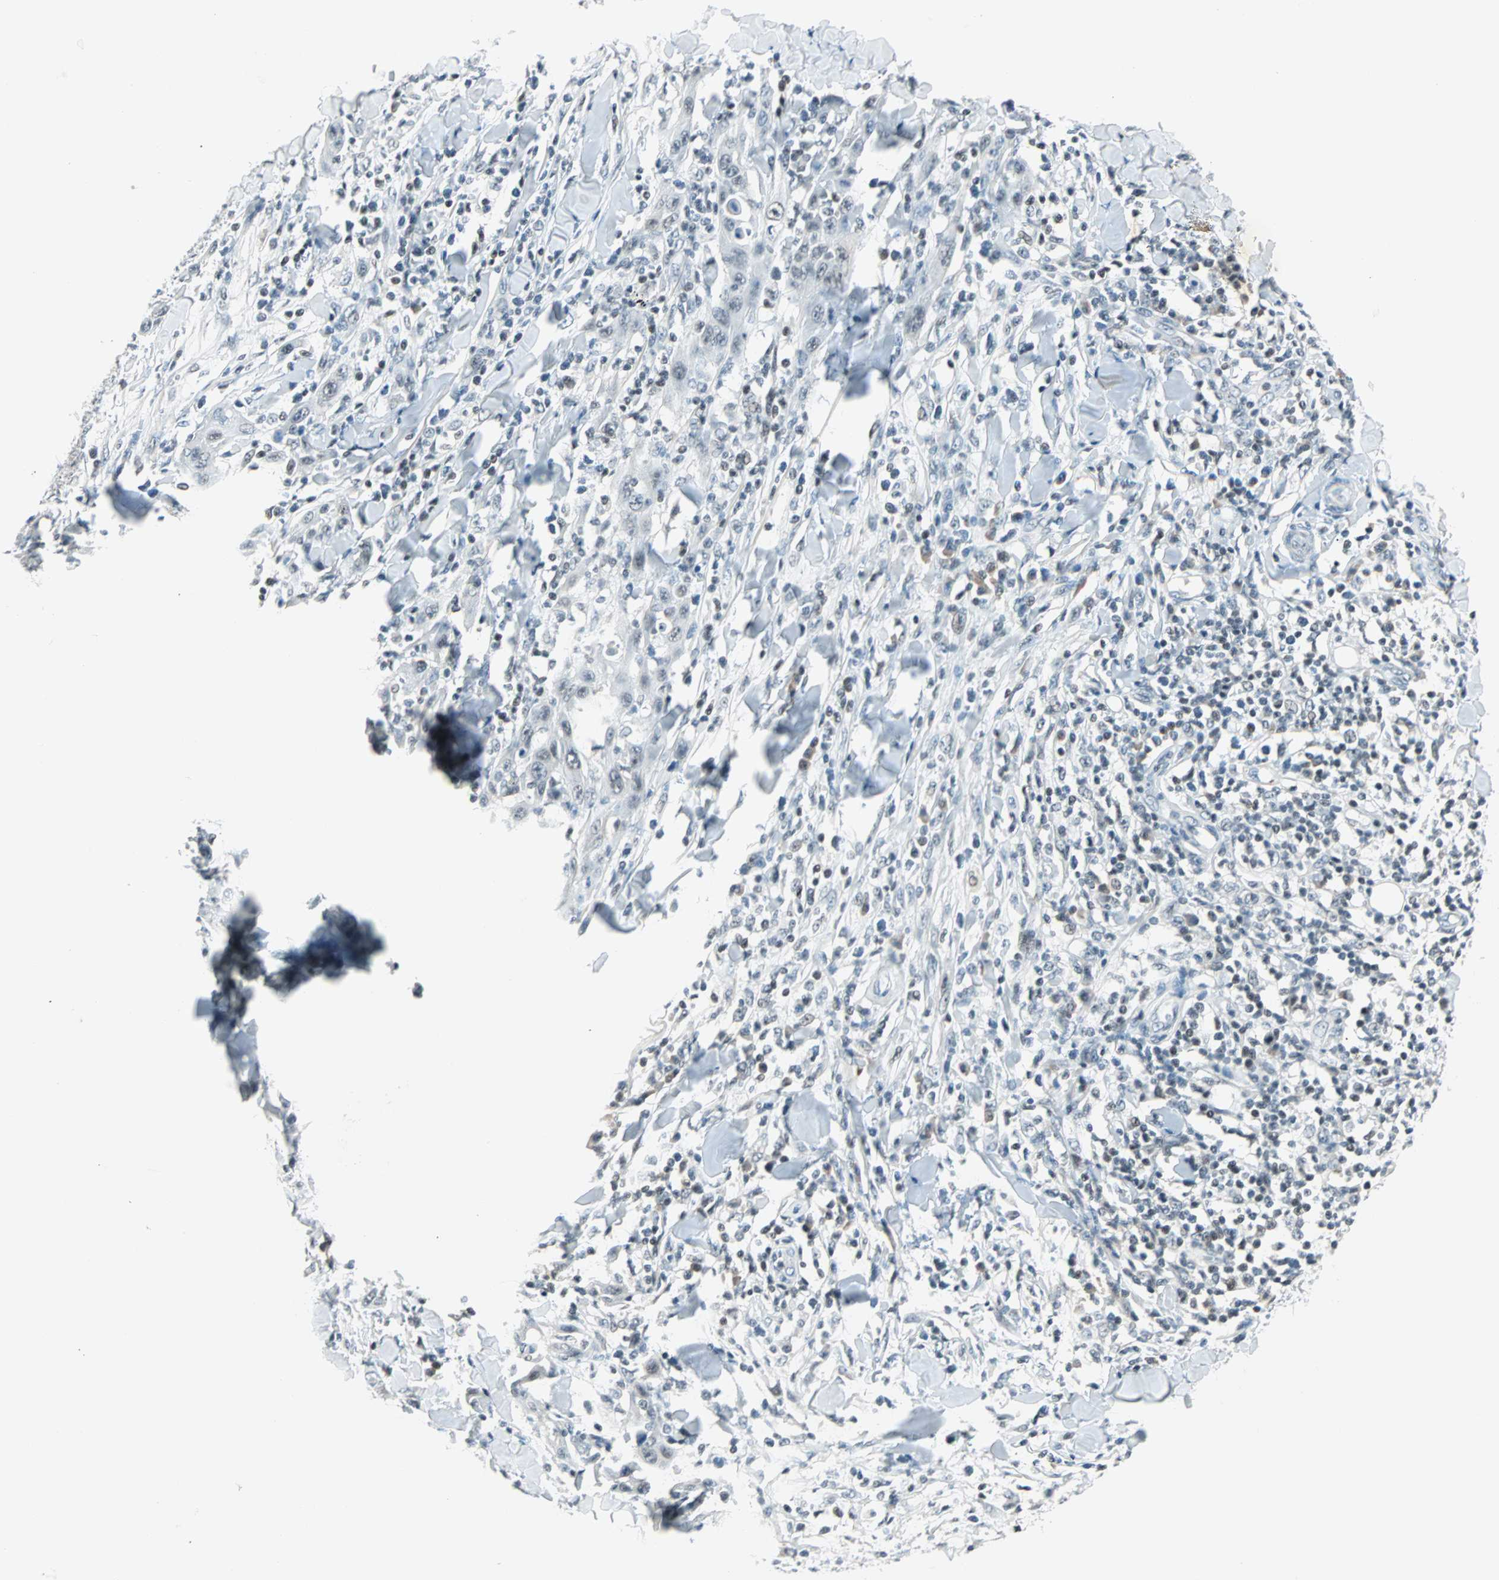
{"staining": {"intensity": "weak", "quantity": "<25%", "location": "nuclear"}, "tissue": "skin cancer", "cell_type": "Tumor cells", "image_type": "cancer", "snomed": [{"axis": "morphology", "description": "Squamous cell carcinoma, NOS"}, {"axis": "topography", "description": "Skin"}], "caption": "Protein analysis of skin squamous cell carcinoma demonstrates no significant expression in tumor cells.", "gene": "SIN3A", "patient": {"sex": "male", "age": 24}}